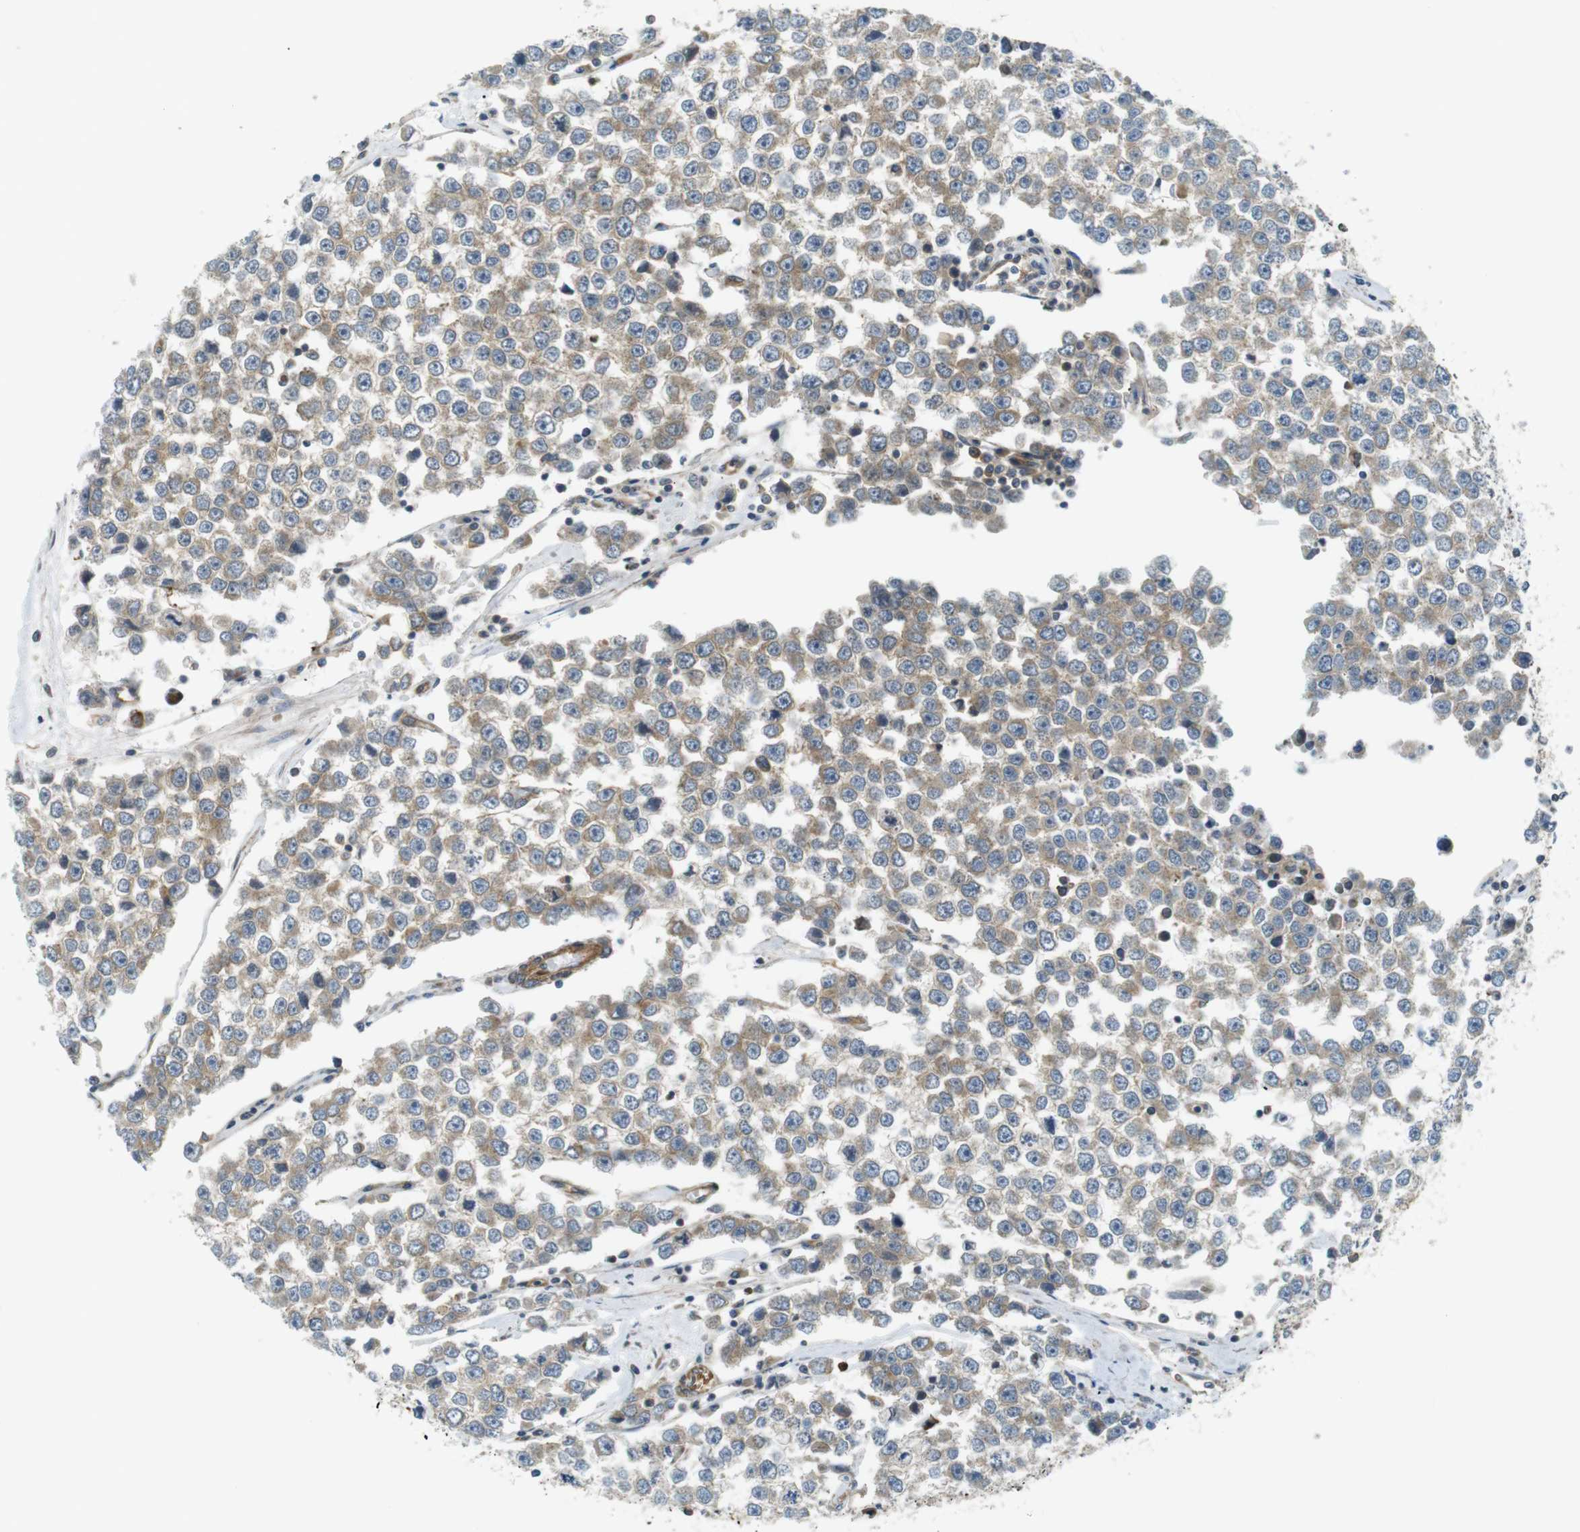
{"staining": {"intensity": "weak", "quantity": ">75%", "location": "cytoplasmic/membranous"}, "tissue": "testis cancer", "cell_type": "Tumor cells", "image_type": "cancer", "snomed": [{"axis": "morphology", "description": "Seminoma, NOS"}, {"axis": "morphology", "description": "Carcinoma, Embryonal, NOS"}, {"axis": "topography", "description": "Testis"}], "caption": "A histopathology image of testis cancer (seminoma) stained for a protein displays weak cytoplasmic/membranous brown staining in tumor cells.", "gene": "TSC1", "patient": {"sex": "male", "age": 52}}